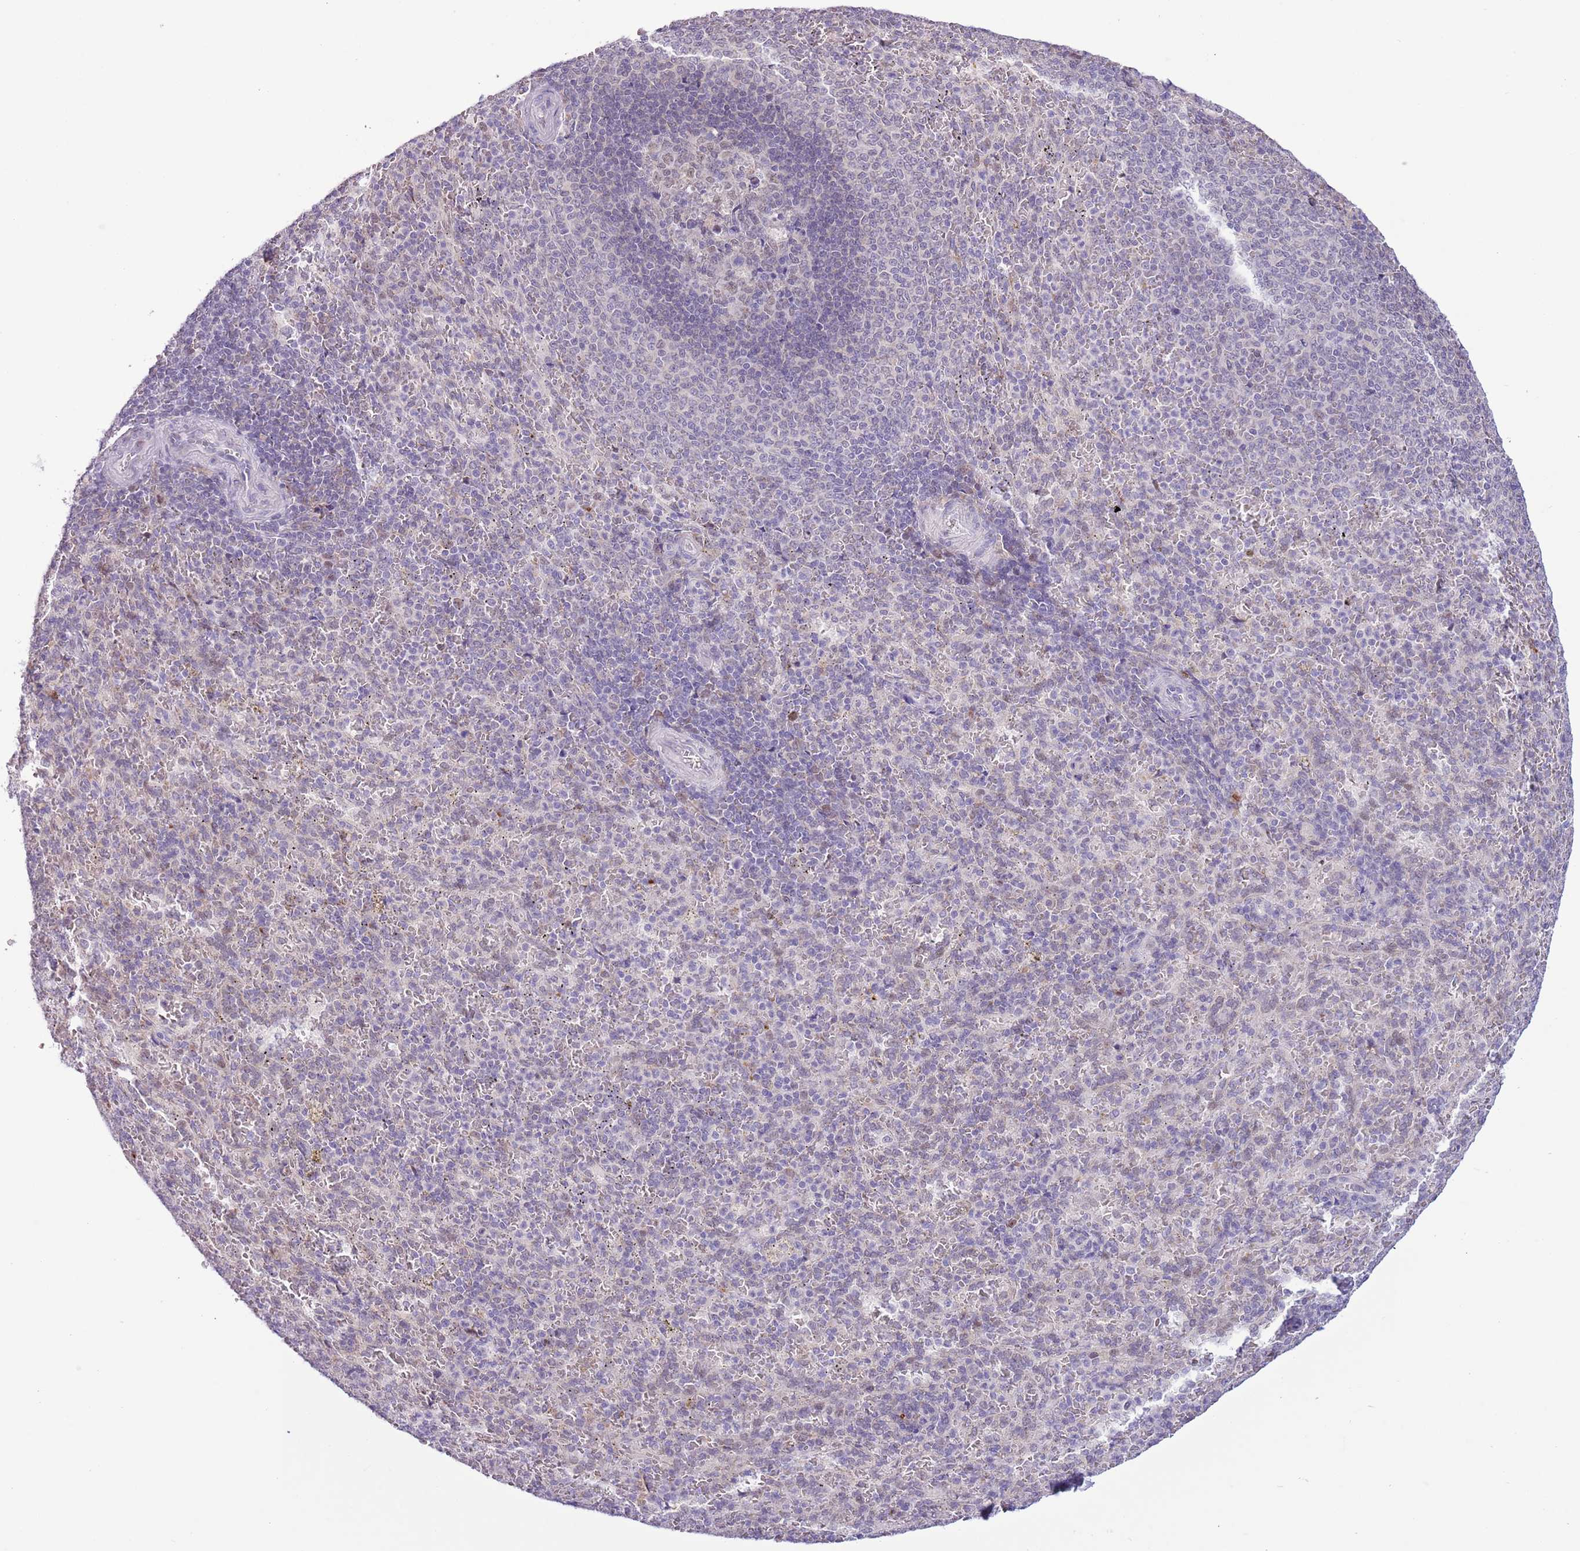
{"staining": {"intensity": "weak", "quantity": "<25%", "location": "nuclear"}, "tissue": "spleen", "cell_type": "Cells in red pulp", "image_type": "normal", "snomed": [{"axis": "morphology", "description": "Normal tissue, NOS"}, {"axis": "topography", "description": "Spleen"}], "caption": "The micrograph shows no staining of cells in red pulp in unremarkable spleen.", "gene": "ZNF576", "patient": {"sex": "female", "age": 21}}